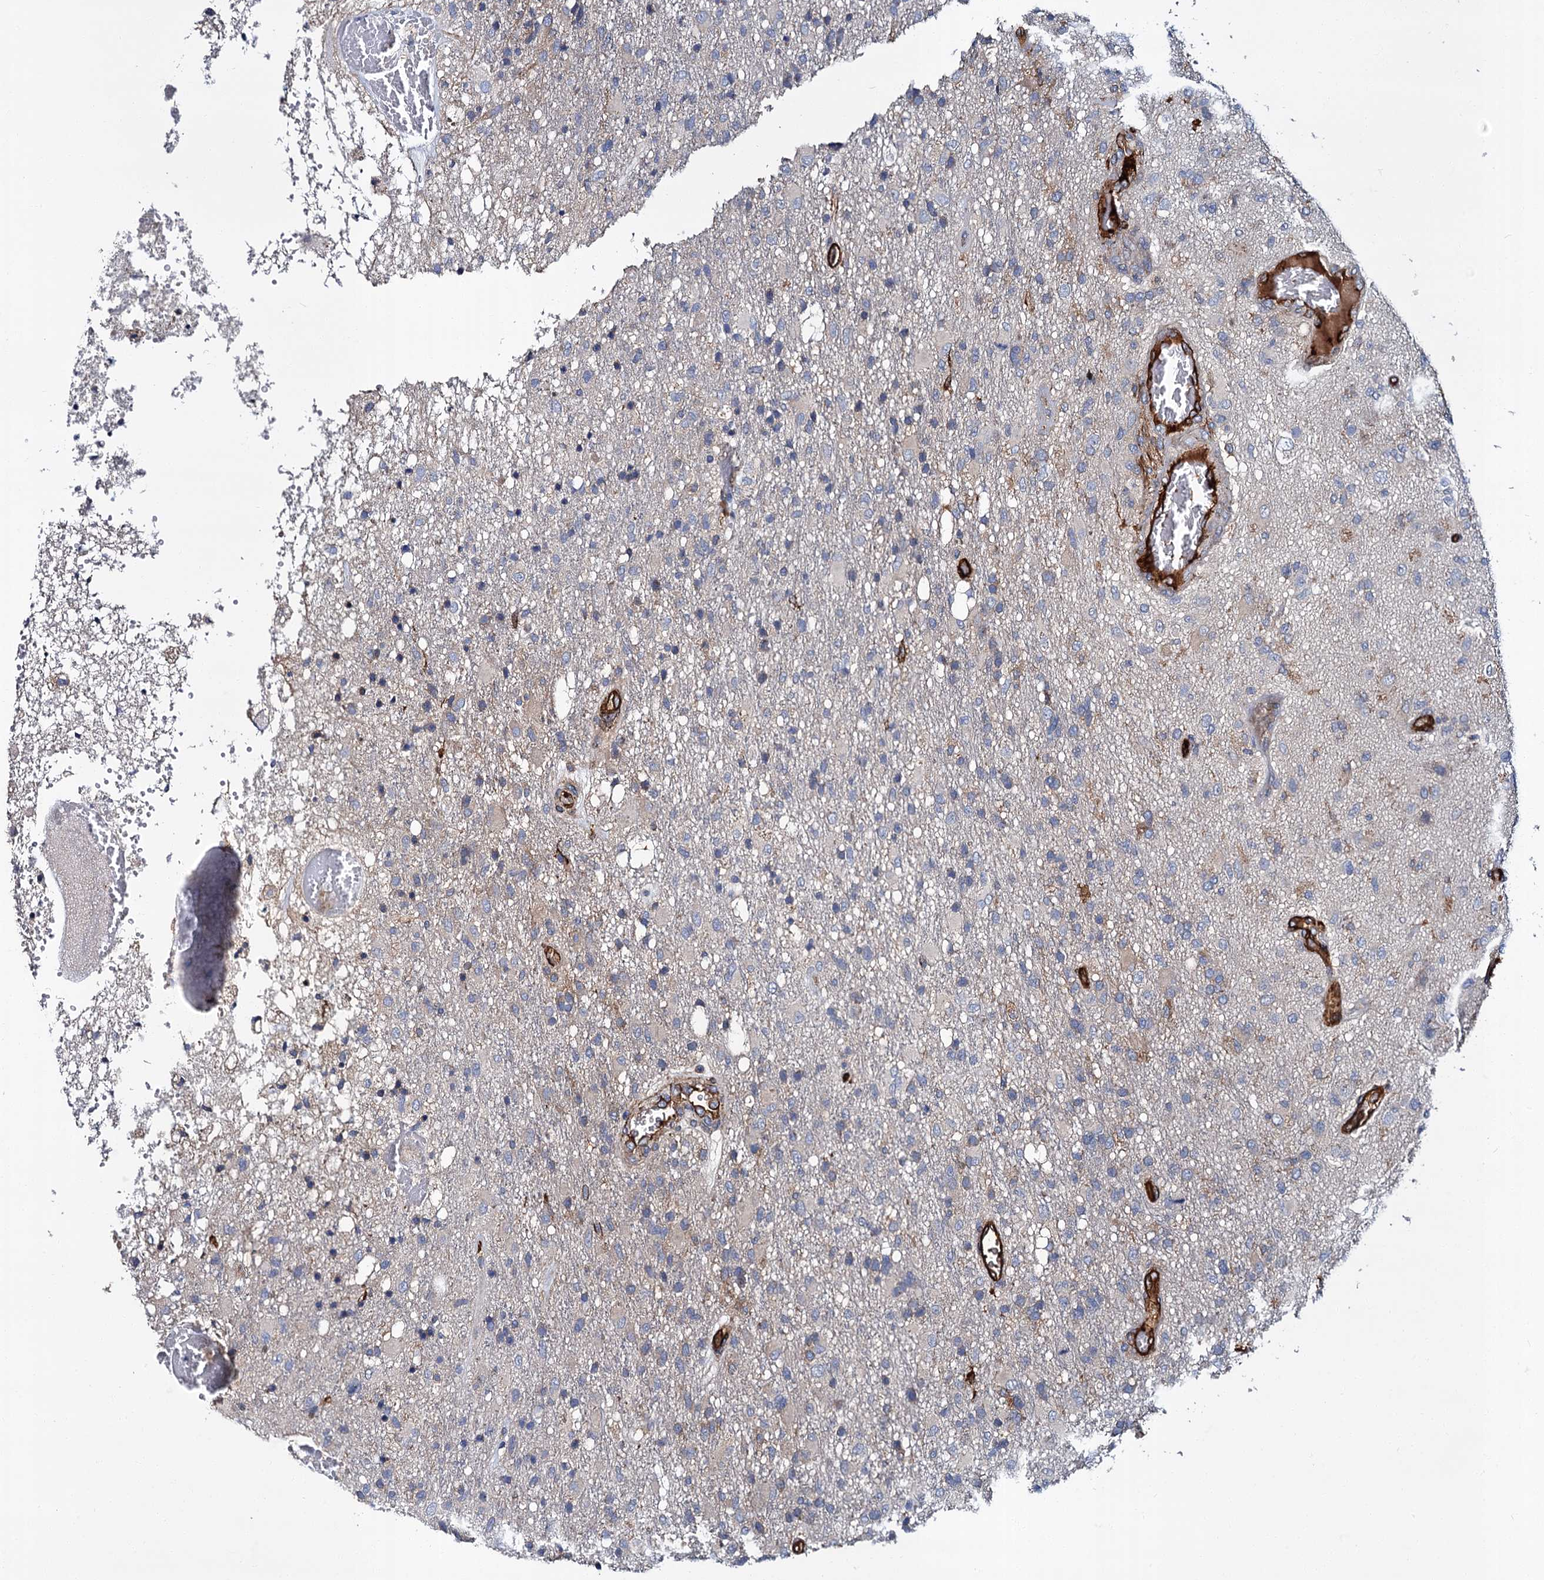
{"staining": {"intensity": "negative", "quantity": "none", "location": "none"}, "tissue": "glioma", "cell_type": "Tumor cells", "image_type": "cancer", "snomed": [{"axis": "morphology", "description": "Glioma, malignant, High grade"}, {"axis": "topography", "description": "Brain"}], "caption": "Immunohistochemical staining of human glioma displays no significant expression in tumor cells. The staining is performed using DAB brown chromogen with nuclei counter-stained in using hematoxylin.", "gene": "CACNA1C", "patient": {"sex": "female", "age": 74}}